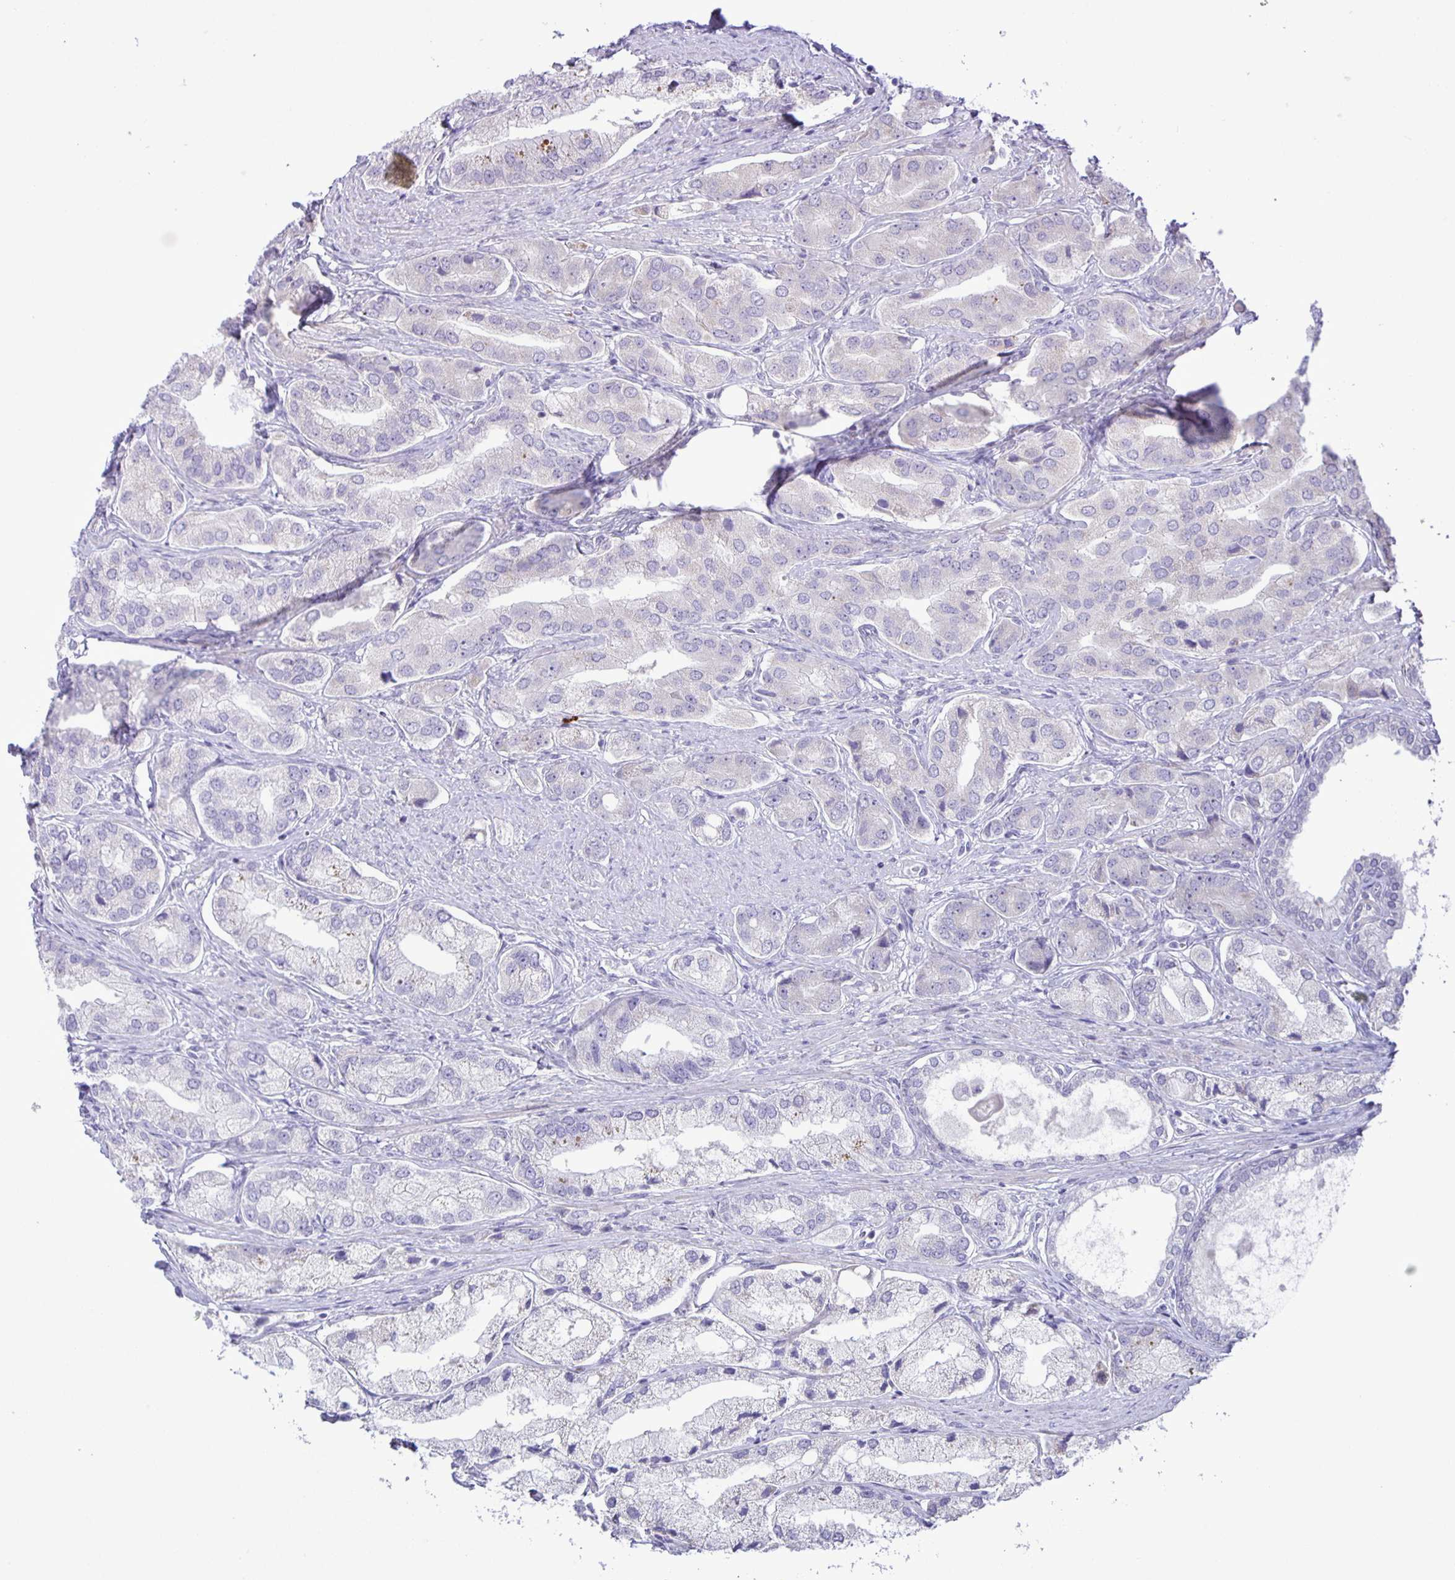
{"staining": {"intensity": "negative", "quantity": "none", "location": "none"}, "tissue": "prostate cancer", "cell_type": "Tumor cells", "image_type": "cancer", "snomed": [{"axis": "morphology", "description": "Adenocarcinoma, Low grade"}, {"axis": "topography", "description": "Prostate"}], "caption": "The image reveals no staining of tumor cells in prostate cancer.", "gene": "ADCK1", "patient": {"sex": "male", "age": 69}}